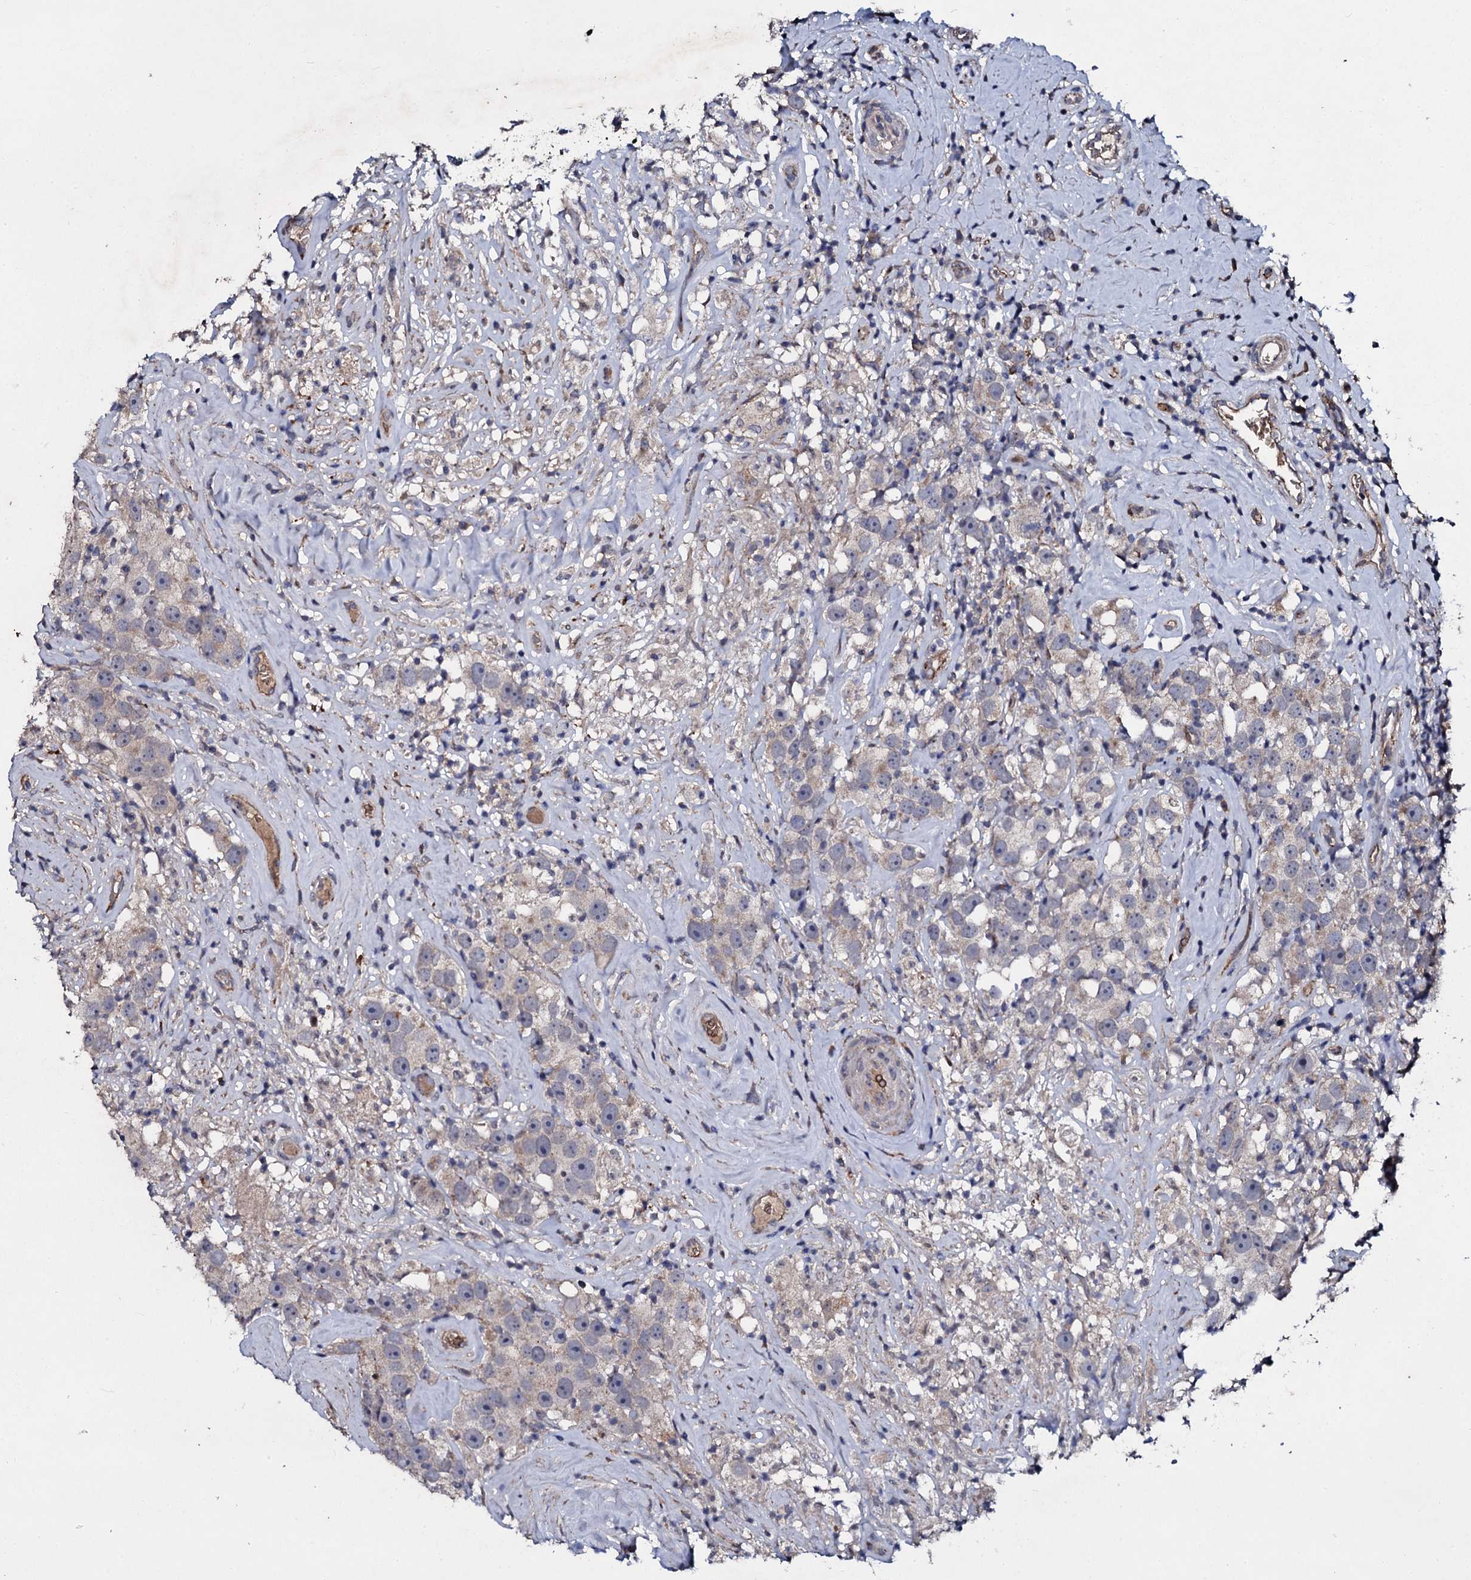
{"staining": {"intensity": "negative", "quantity": "none", "location": "none"}, "tissue": "testis cancer", "cell_type": "Tumor cells", "image_type": "cancer", "snomed": [{"axis": "morphology", "description": "Seminoma, NOS"}, {"axis": "topography", "description": "Testis"}], "caption": "High magnification brightfield microscopy of testis cancer stained with DAB (3,3'-diaminobenzidine) (brown) and counterstained with hematoxylin (blue): tumor cells show no significant positivity.", "gene": "LRRC28", "patient": {"sex": "male", "age": 49}}